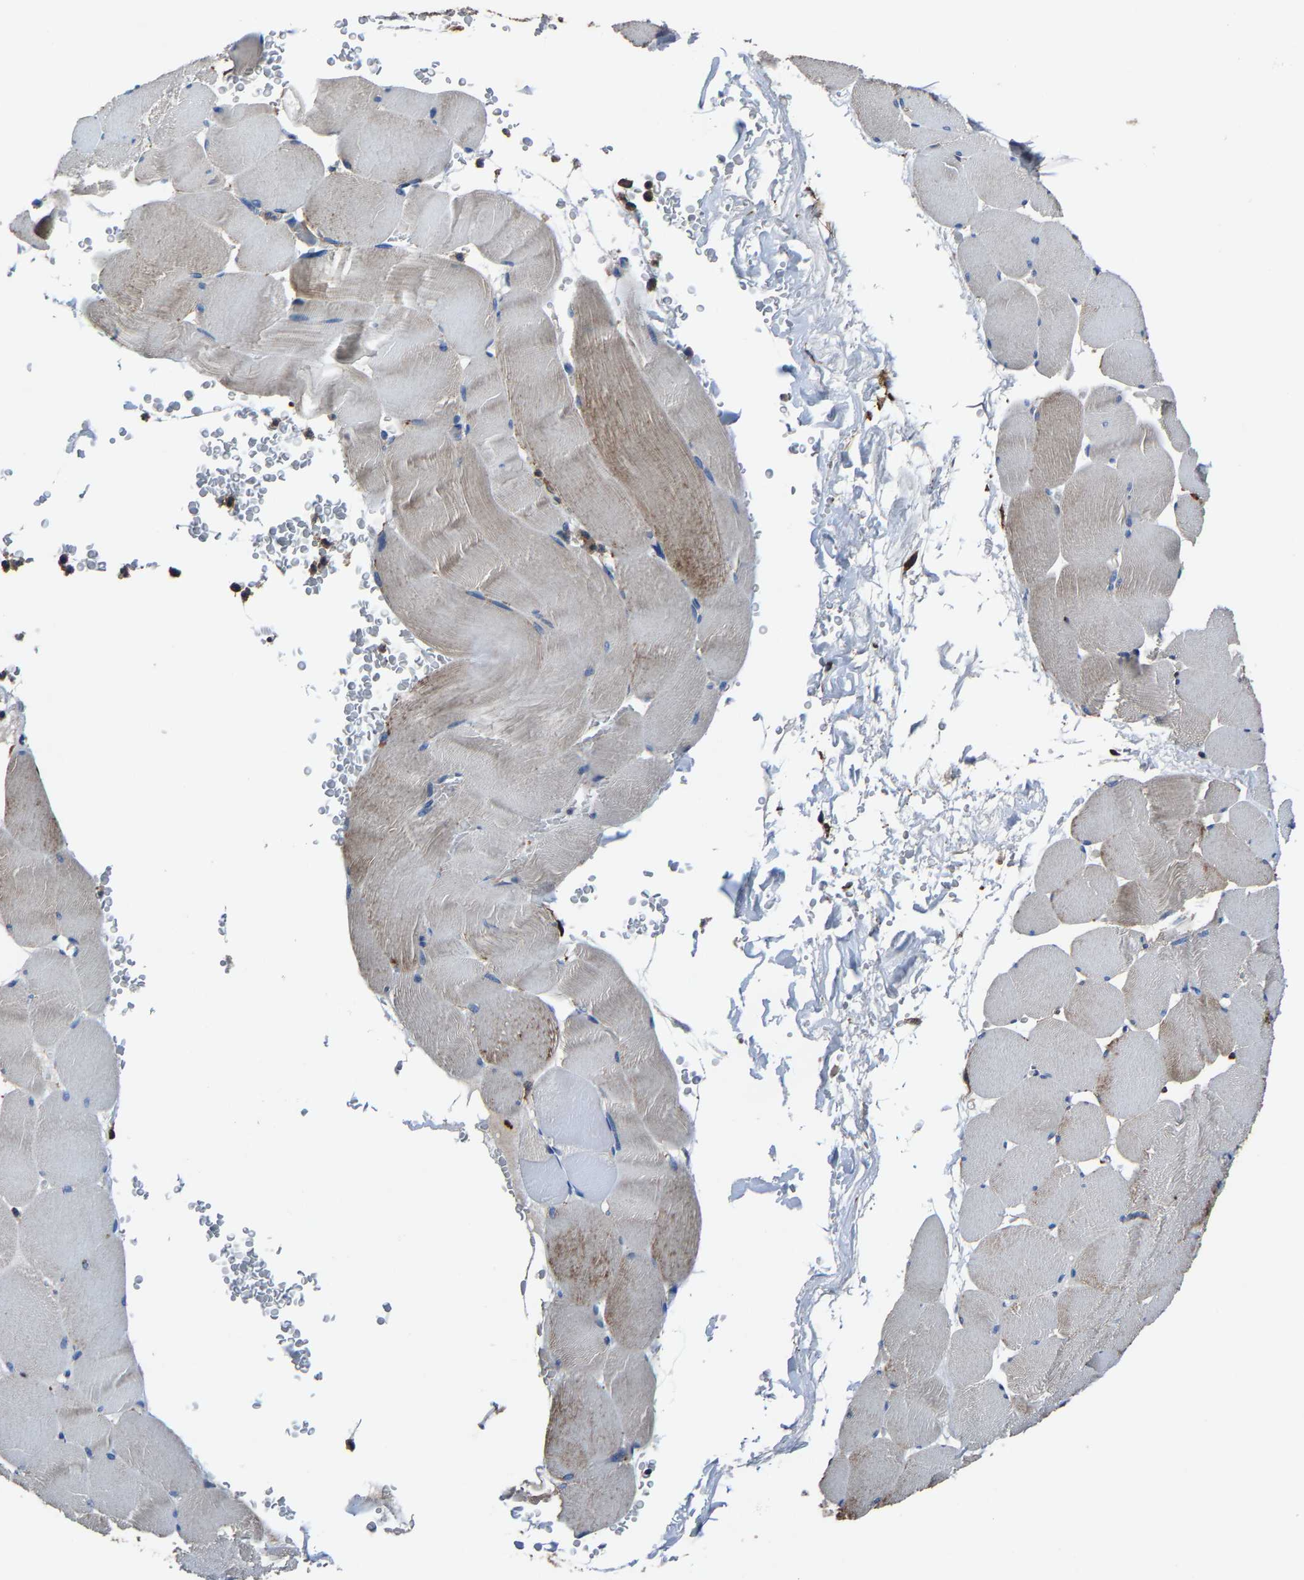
{"staining": {"intensity": "moderate", "quantity": "<25%", "location": "cytoplasmic/membranous"}, "tissue": "skeletal muscle", "cell_type": "Myocytes", "image_type": "normal", "snomed": [{"axis": "morphology", "description": "Normal tissue, NOS"}, {"axis": "topography", "description": "Skeletal muscle"}], "caption": "Protein staining of benign skeletal muscle displays moderate cytoplasmic/membranous staining in approximately <25% of myocytes. (brown staining indicates protein expression, while blue staining denotes nuclei).", "gene": "KIAA1958", "patient": {"sex": "male", "age": 62}}